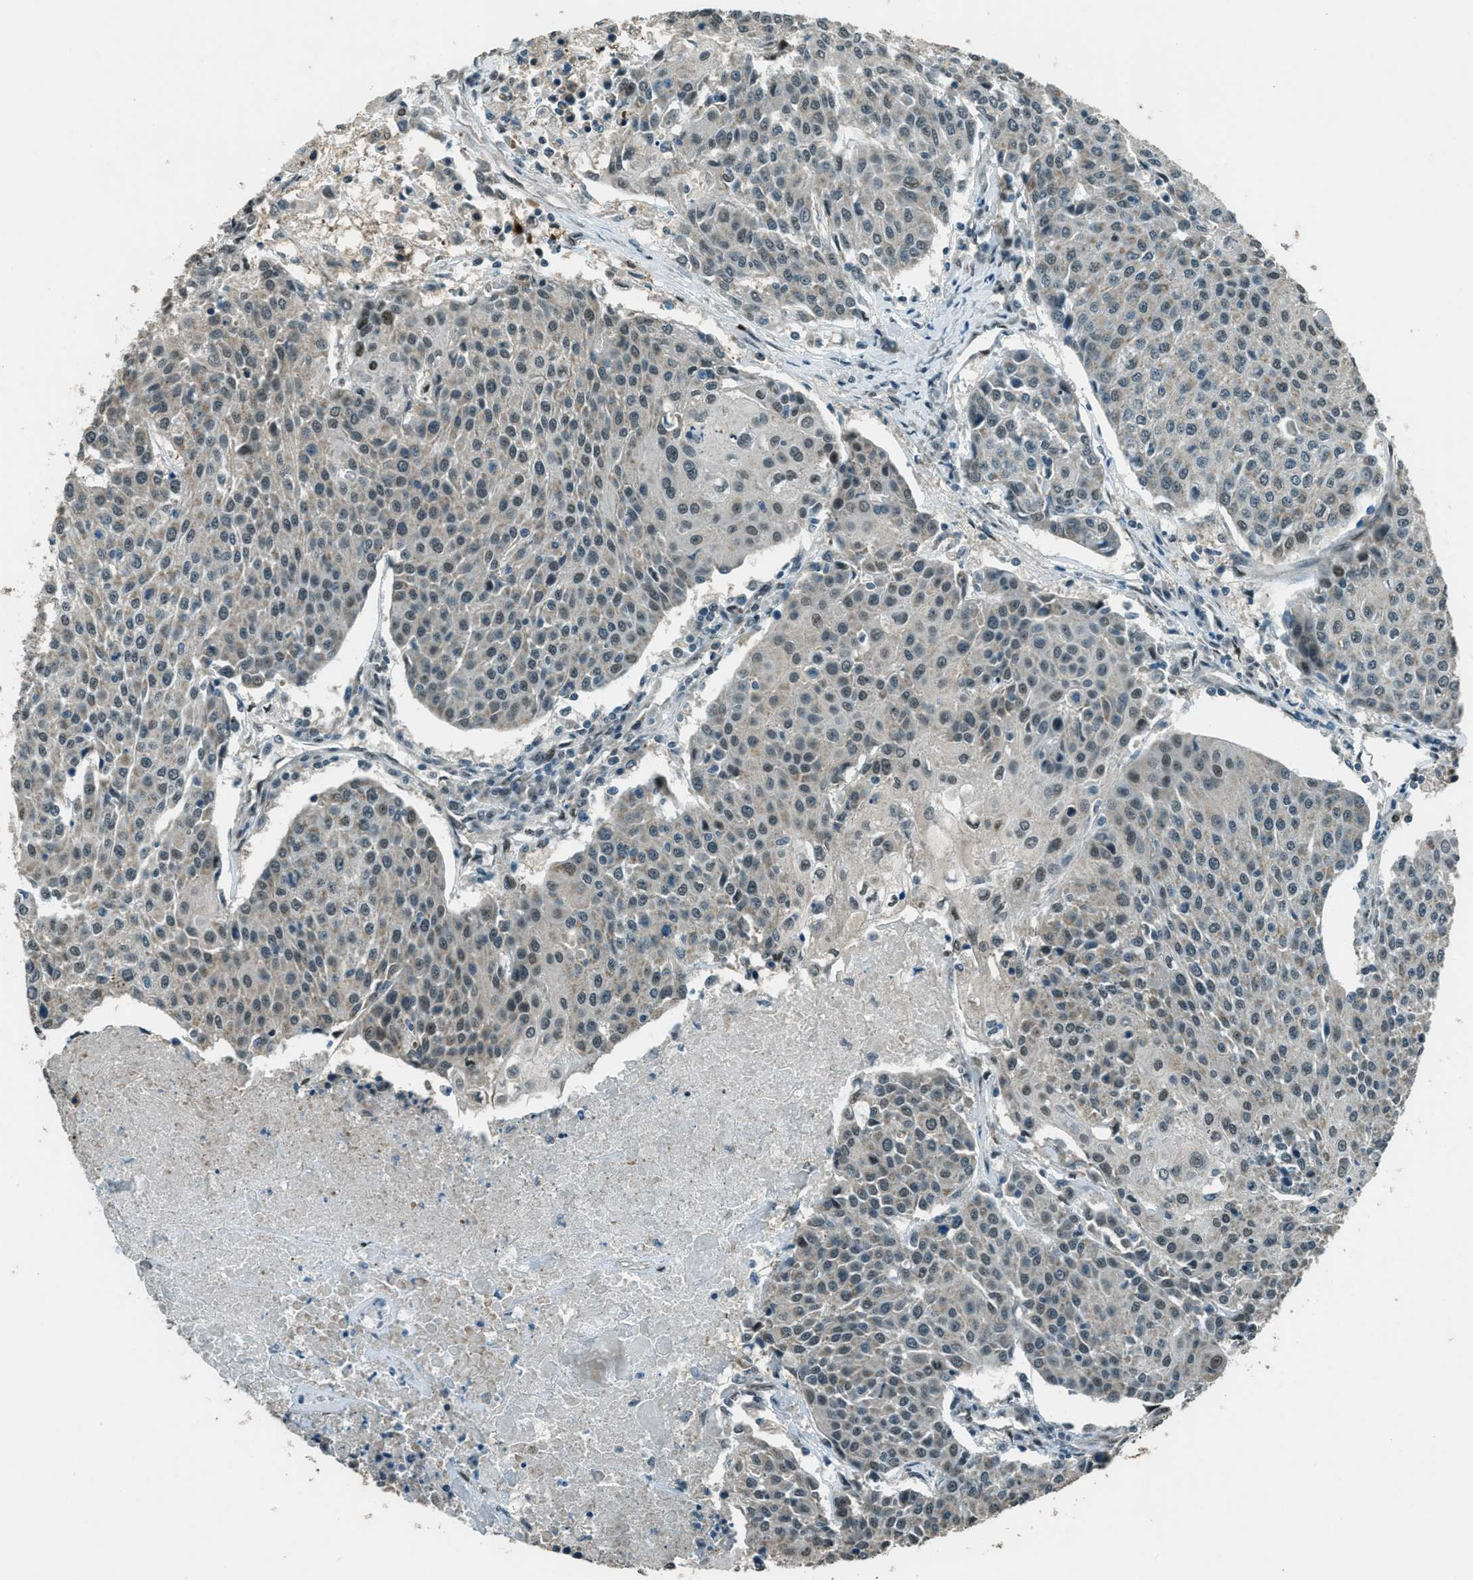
{"staining": {"intensity": "weak", "quantity": "<25%", "location": "nuclear"}, "tissue": "urothelial cancer", "cell_type": "Tumor cells", "image_type": "cancer", "snomed": [{"axis": "morphology", "description": "Urothelial carcinoma, High grade"}, {"axis": "topography", "description": "Urinary bladder"}], "caption": "IHC photomicrograph of neoplastic tissue: human high-grade urothelial carcinoma stained with DAB (3,3'-diaminobenzidine) reveals no significant protein expression in tumor cells. The staining was performed using DAB (3,3'-diaminobenzidine) to visualize the protein expression in brown, while the nuclei were stained in blue with hematoxylin (Magnification: 20x).", "gene": "TARDBP", "patient": {"sex": "female", "age": 85}}